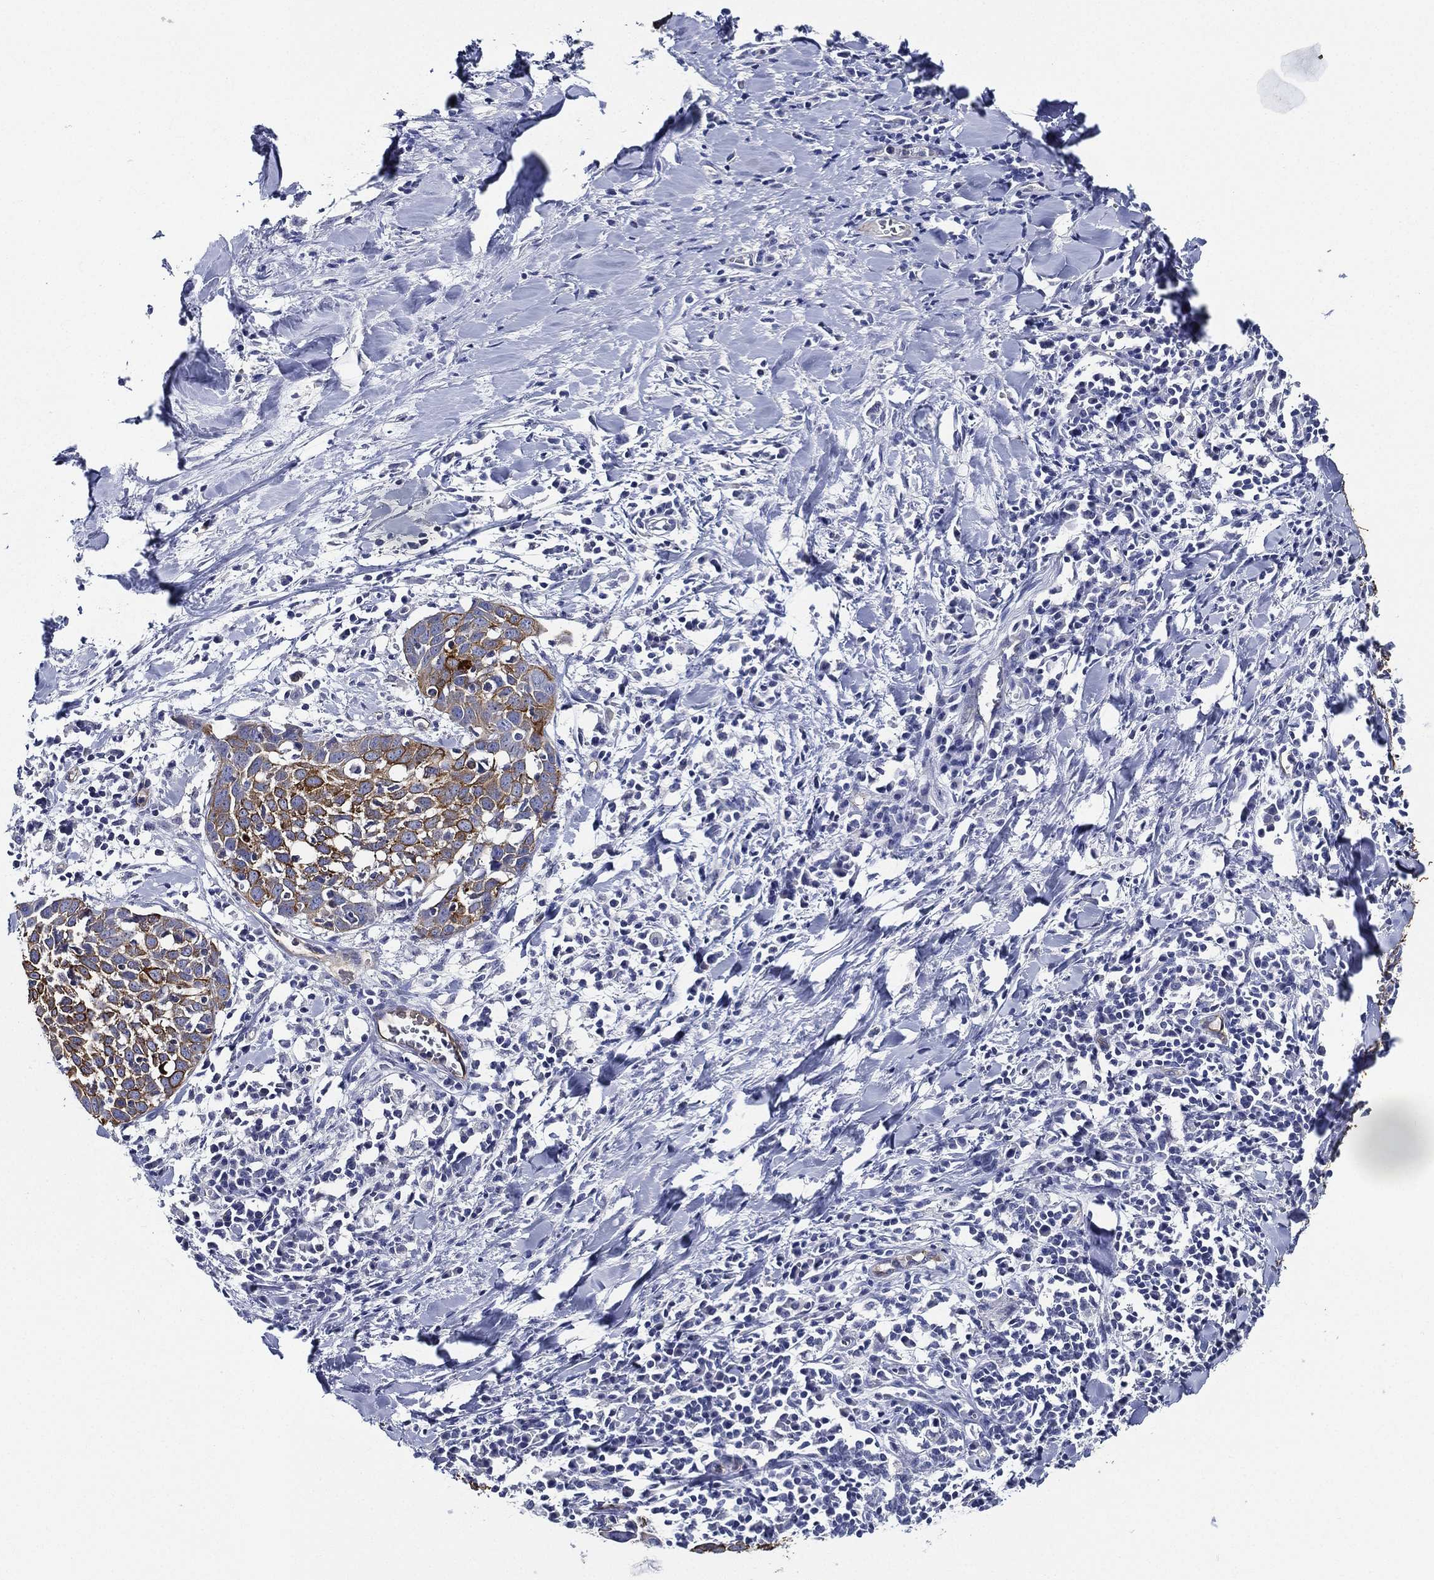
{"staining": {"intensity": "strong", "quantity": "25%-75%", "location": "cytoplasmic/membranous"}, "tissue": "lung cancer", "cell_type": "Tumor cells", "image_type": "cancer", "snomed": [{"axis": "morphology", "description": "Squamous cell carcinoma, NOS"}, {"axis": "topography", "description": "Lung"}], "caption": "Immunohistochemistry image of neoplastic tissue: lung squamous cell carcinoma stained using immunohistochemistry displays high levels of strong protein expression localized specifically in the cytoplasmic/membranous of tumor cells, appearing as a cytoplasmic/membranous brown color.", "gene": "NEDD9", "patient": {"sex": "male", "age": 57}}